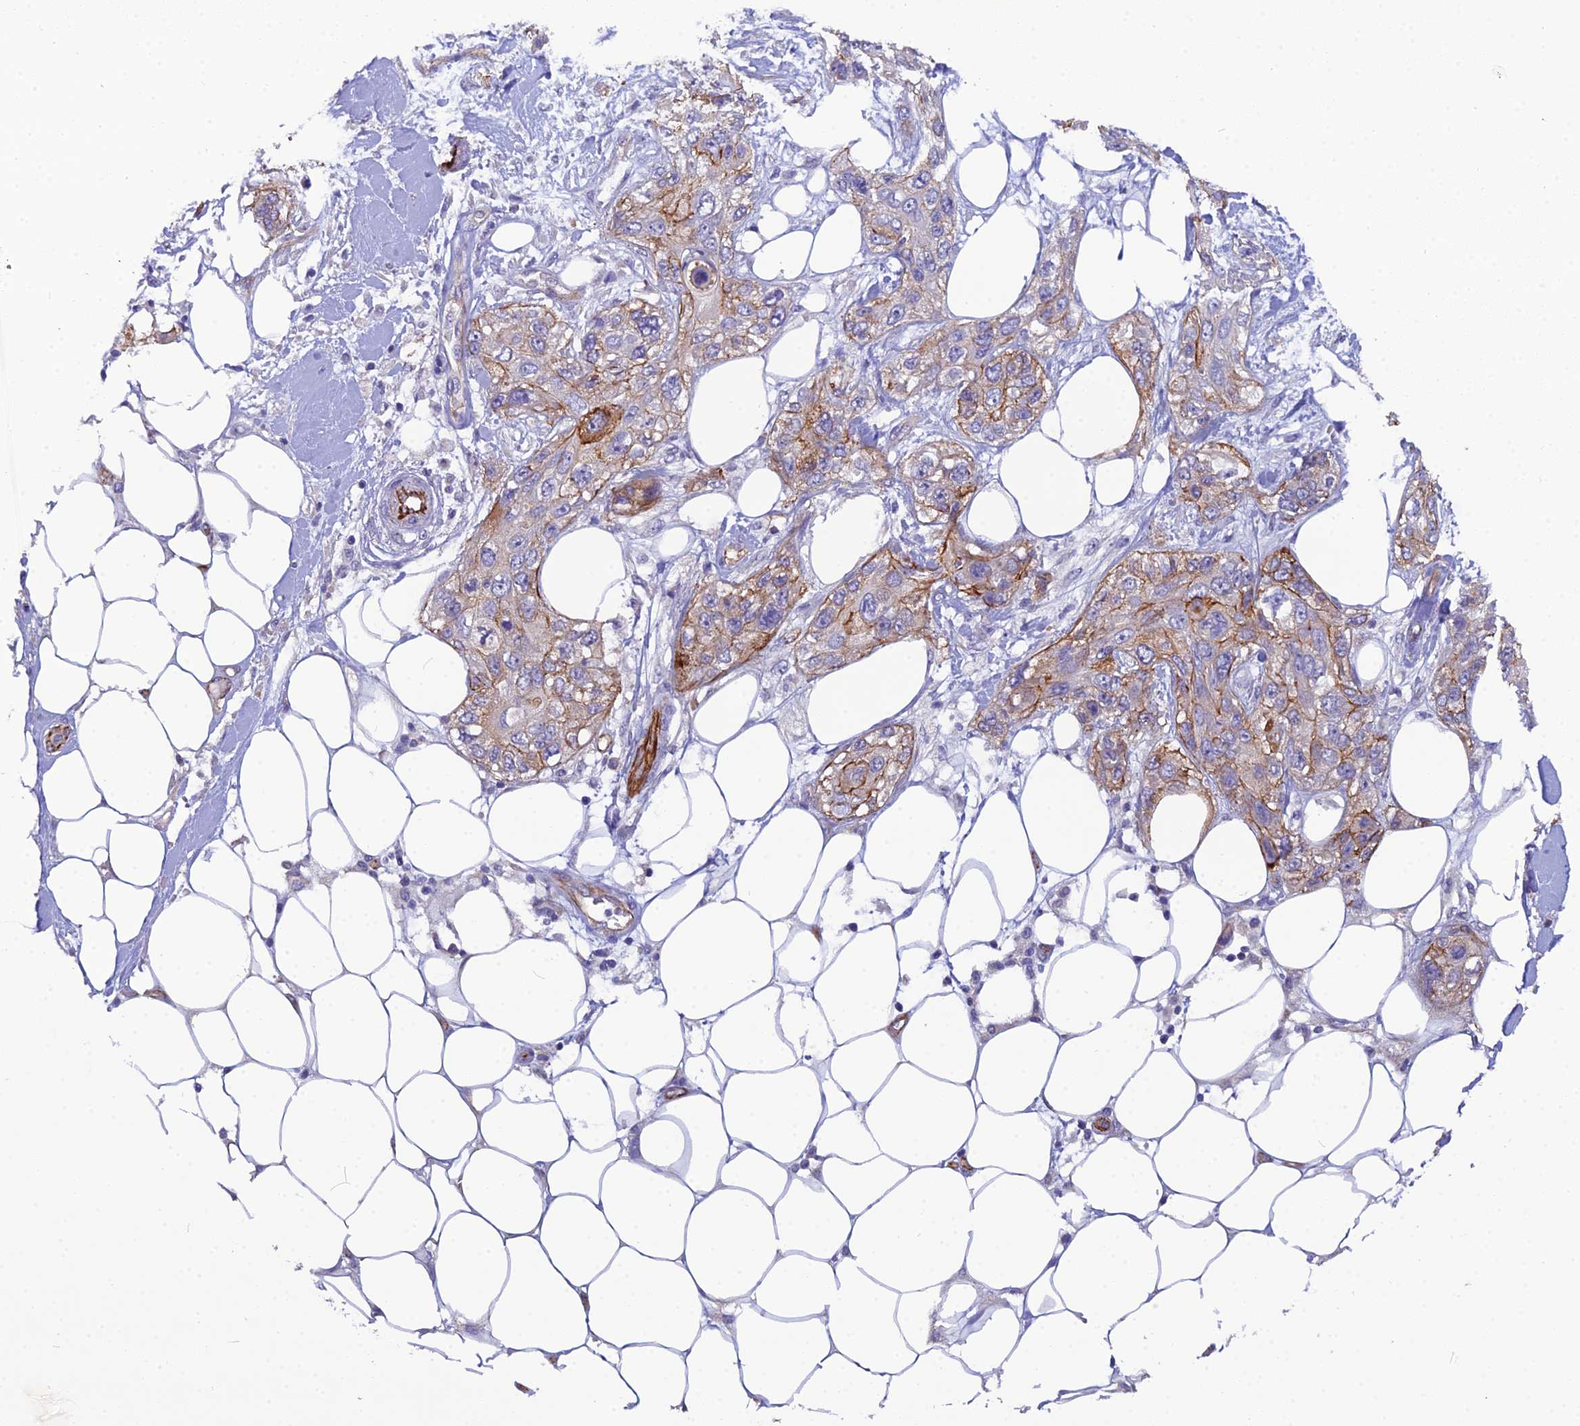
{"staining": {"intensity": "moderate", "quantity": "25%-75%", "location": "cytoplasmic/membranous"}, "tissue": "skin cancer", "cell_type": "Tumor cells", "image_type": "cancer", "snomed": [{"axis": "morphology", "description": "Normal tissue, NOS"}, {"axis": "morphology", "description": "Squamous cell carcinoma, NOS"}, {"axis": "topography", "description": "Skin"}], "caption": "A brown stain highlights moderate cytoplasmic/membranous staining of a protein in human skin cancer (squamous cell carcinoma) tumor cells.", "gene": "CFAP47", "patient": {"sex": "male", "age": 72}}